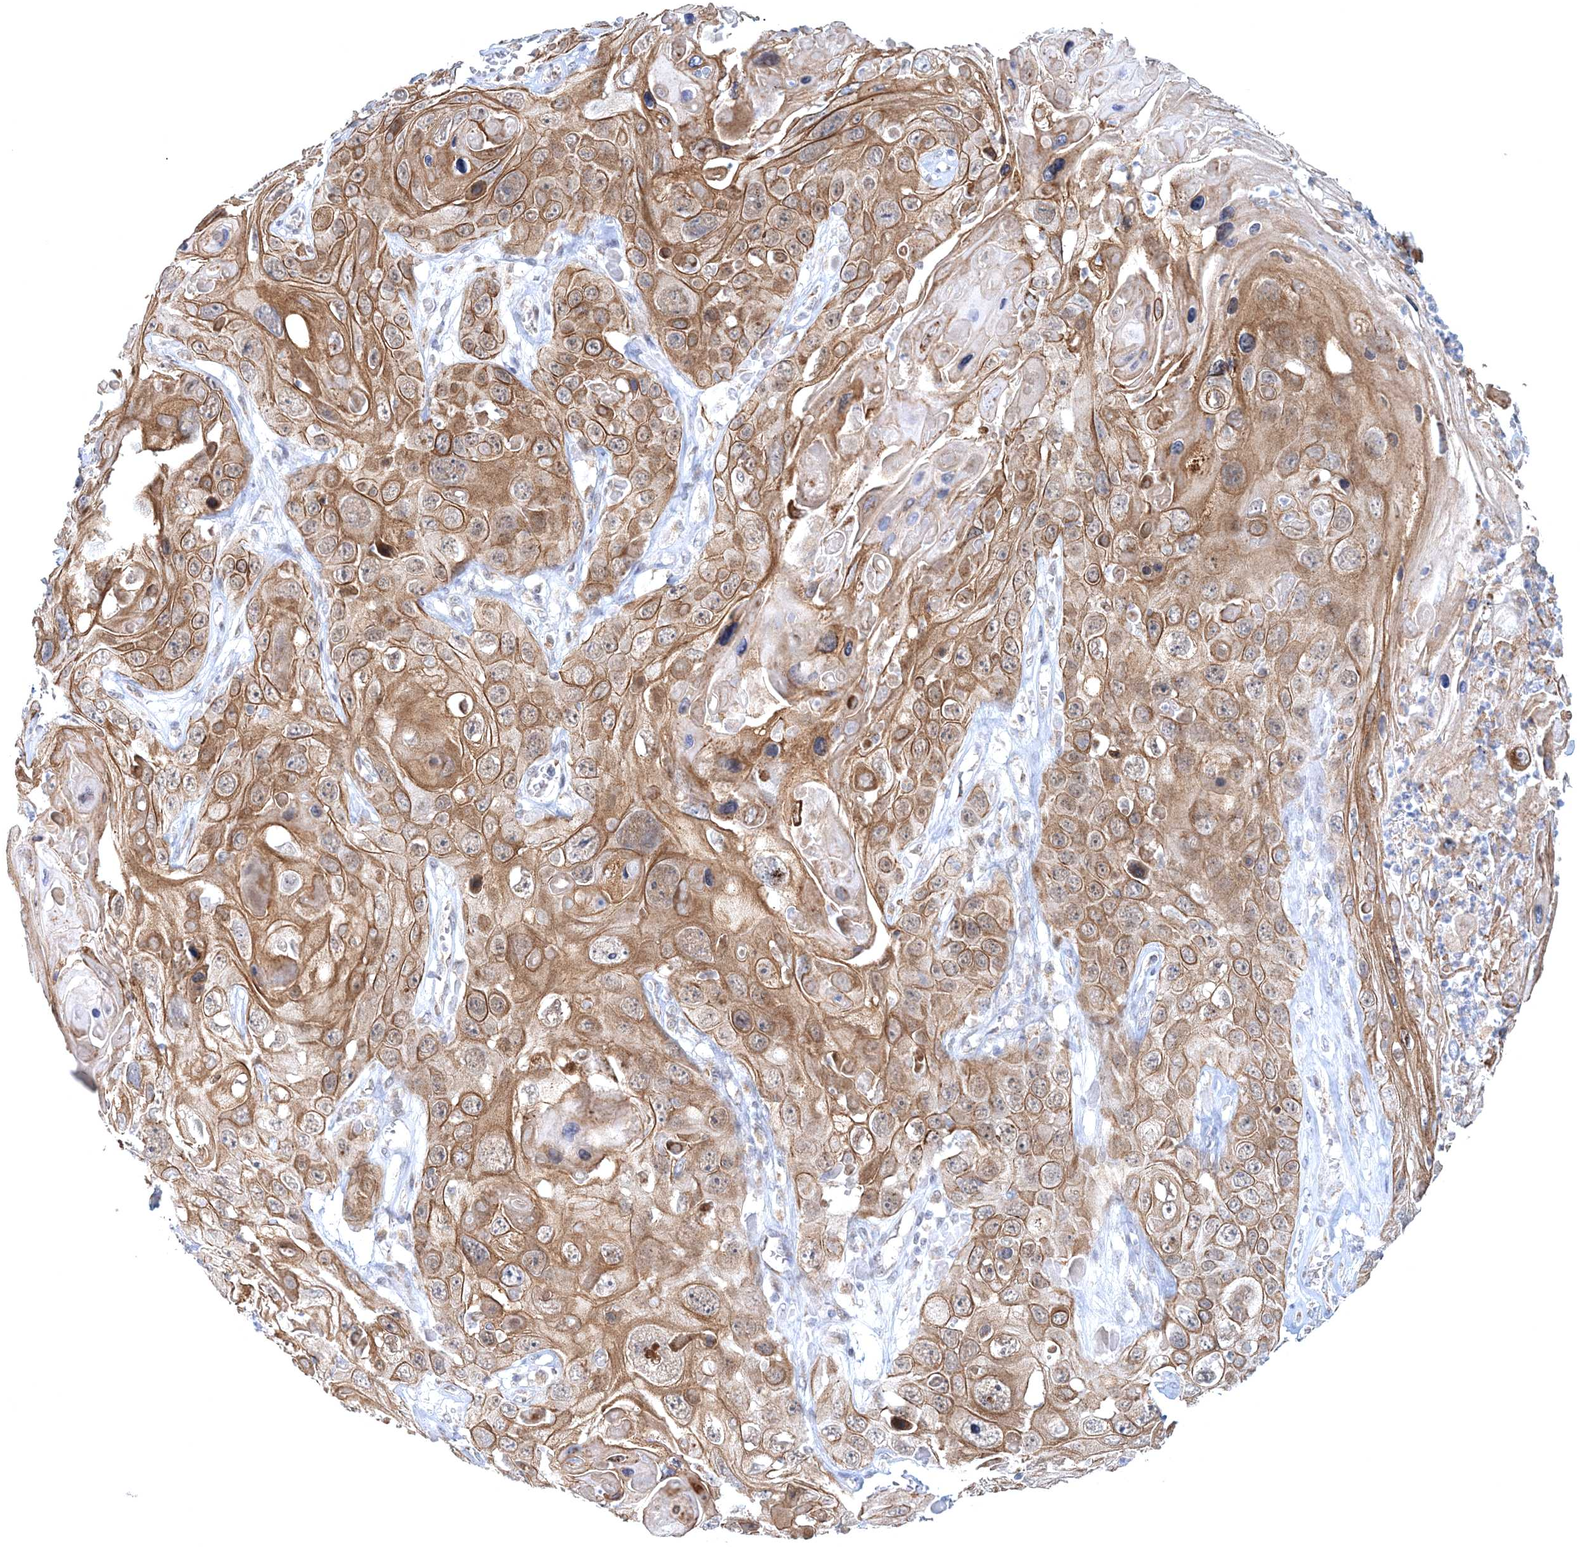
{"staining": {"intensity": "moderate", "quantity": ">75%", "location": "cytoplasmic/membranous"}, "tissue": "skin cancer", "cell_type": "Tumor cells", "image_type": "cancer", "snomed": [{"axis": "morphology", "description": "Squamous cell carcinoma, NOS"}, {"axis": "topography", "description": "Skin"}], "caption": "A high-resolution histopathology image shows immunohistochemistry staining of skin cancer (squamous cell carcinoma), which demonstrates moderate cytoplasmic/membranous positivity in about >75% of tumor cells. The staining is performed using DAB (3,3'-diaminobenzidine) brown chromogen to label protein expression. The nuclei are counter-stained blue using hematoxylin.", "gene": "RNF150", "patient": {"sex": "male", "age": 55}}